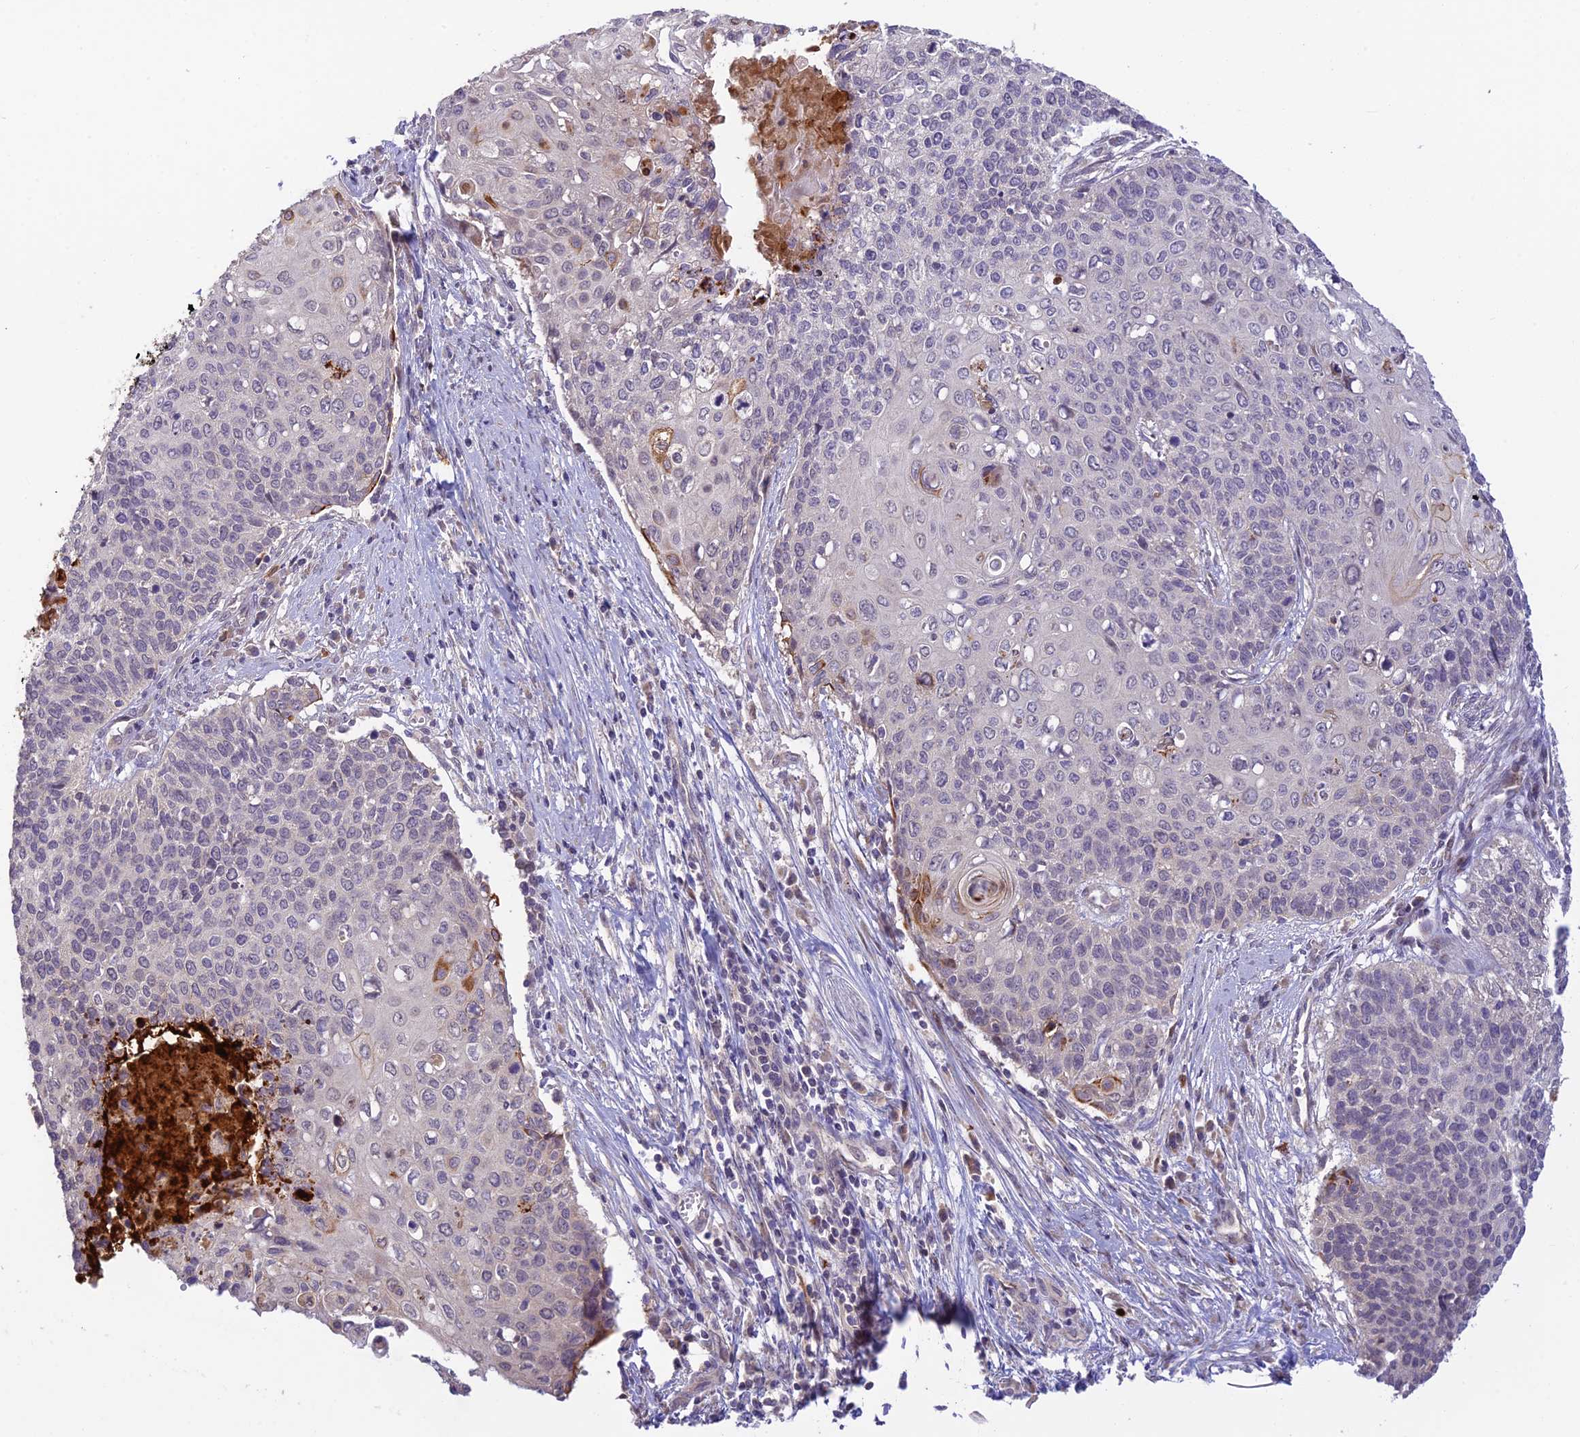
{"staining": {"intensity": "negative", "quantity": "none", "location": "none"}, "tissue": "cervical cancer", "cell_type": "Tumor cells", "image_type": "cancer", "snomed": [{"axis": "morphology", "description": "Squamous cell carcinoma, NOS"}, {"axis": "topography", "description": "Cervix"}], "caption": "The photomicrograph exhibits no significant staining in tumor cells of cervical cancer.", "gene": "ASPDH", "patient": {"sex": "female", "age": 39}}